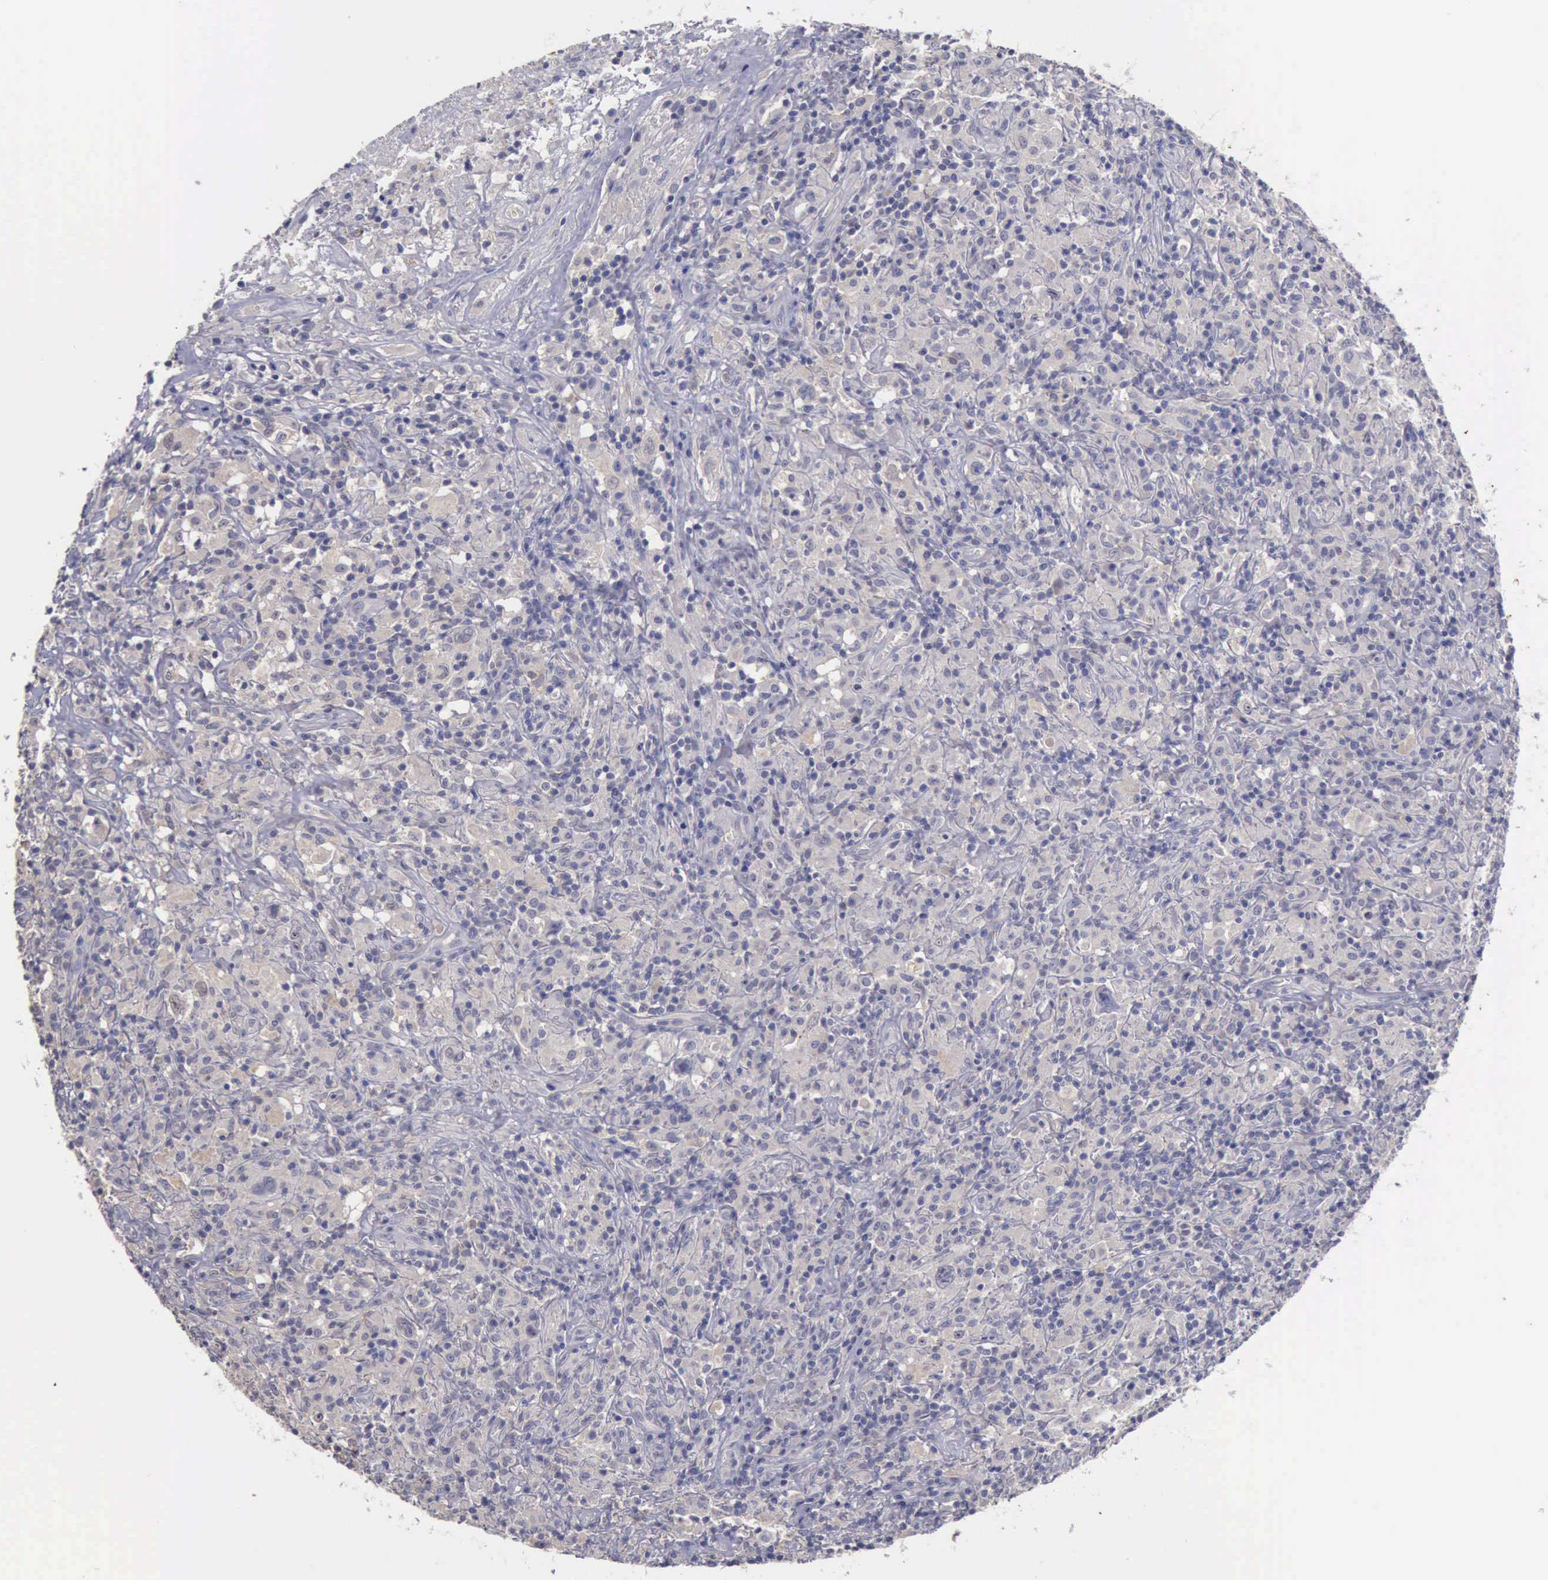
{"staining": {"intensity": "negative", "quantity": "none", "location": "none"}, "tissue": "lymphoma", "cell_type": "Tumor cells", "image_type": "cancer", "snomed": [{"axis": "morphology", "description": "Hodgkin's disease, NOS"}, {"axis": "topography", "description": "Lymph node"}], "caption": "This is a histopathology image of immunohistochemistry (IHC) staining of Hodgkin's disease, which shows no expression in tumor cells.", "gene": "PHKA1", "patient": {"sex": "male", "age": 46}}